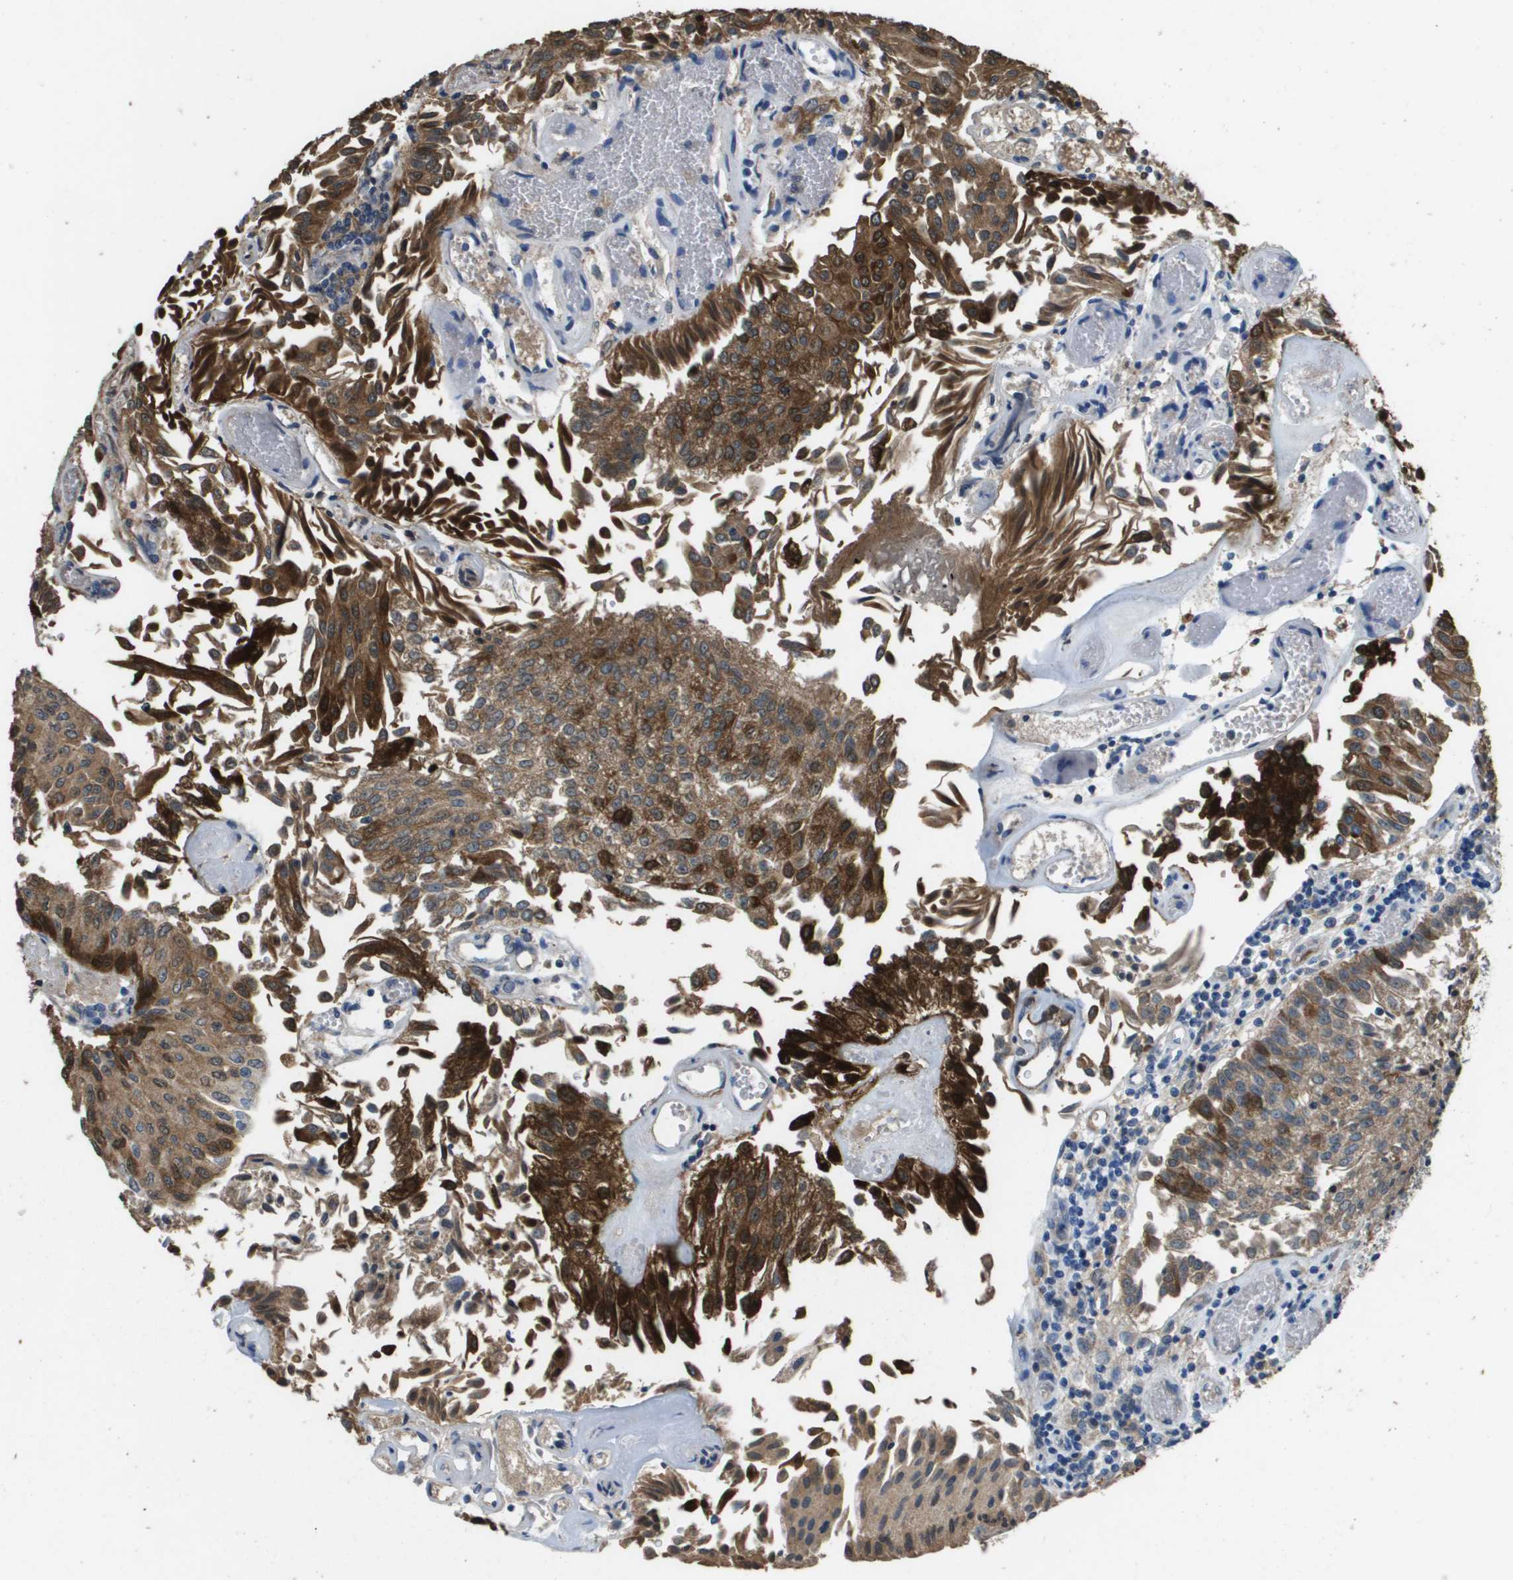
{"staining": {"intensity": "strong", "quantity": ">75%", "location": "cytoplasmic/membranous"}, "tissue": "urothelial cancer", "cell_type": "Tumor cells", "image_type": "cancer", "snomed": [{"axis": "morphology", "description": "Urothelial carcinoma, Low grade"}, {"axis": "topography", "description": "Urinary bladder"}], "caption": "The image exhibits staining of urothelial cancer, revealing strong cytoplasmic/membranous protein staining (brown color) within tumor cells.", "gene": "FABP5", "patient": {"sex": "male", "age": 86}}